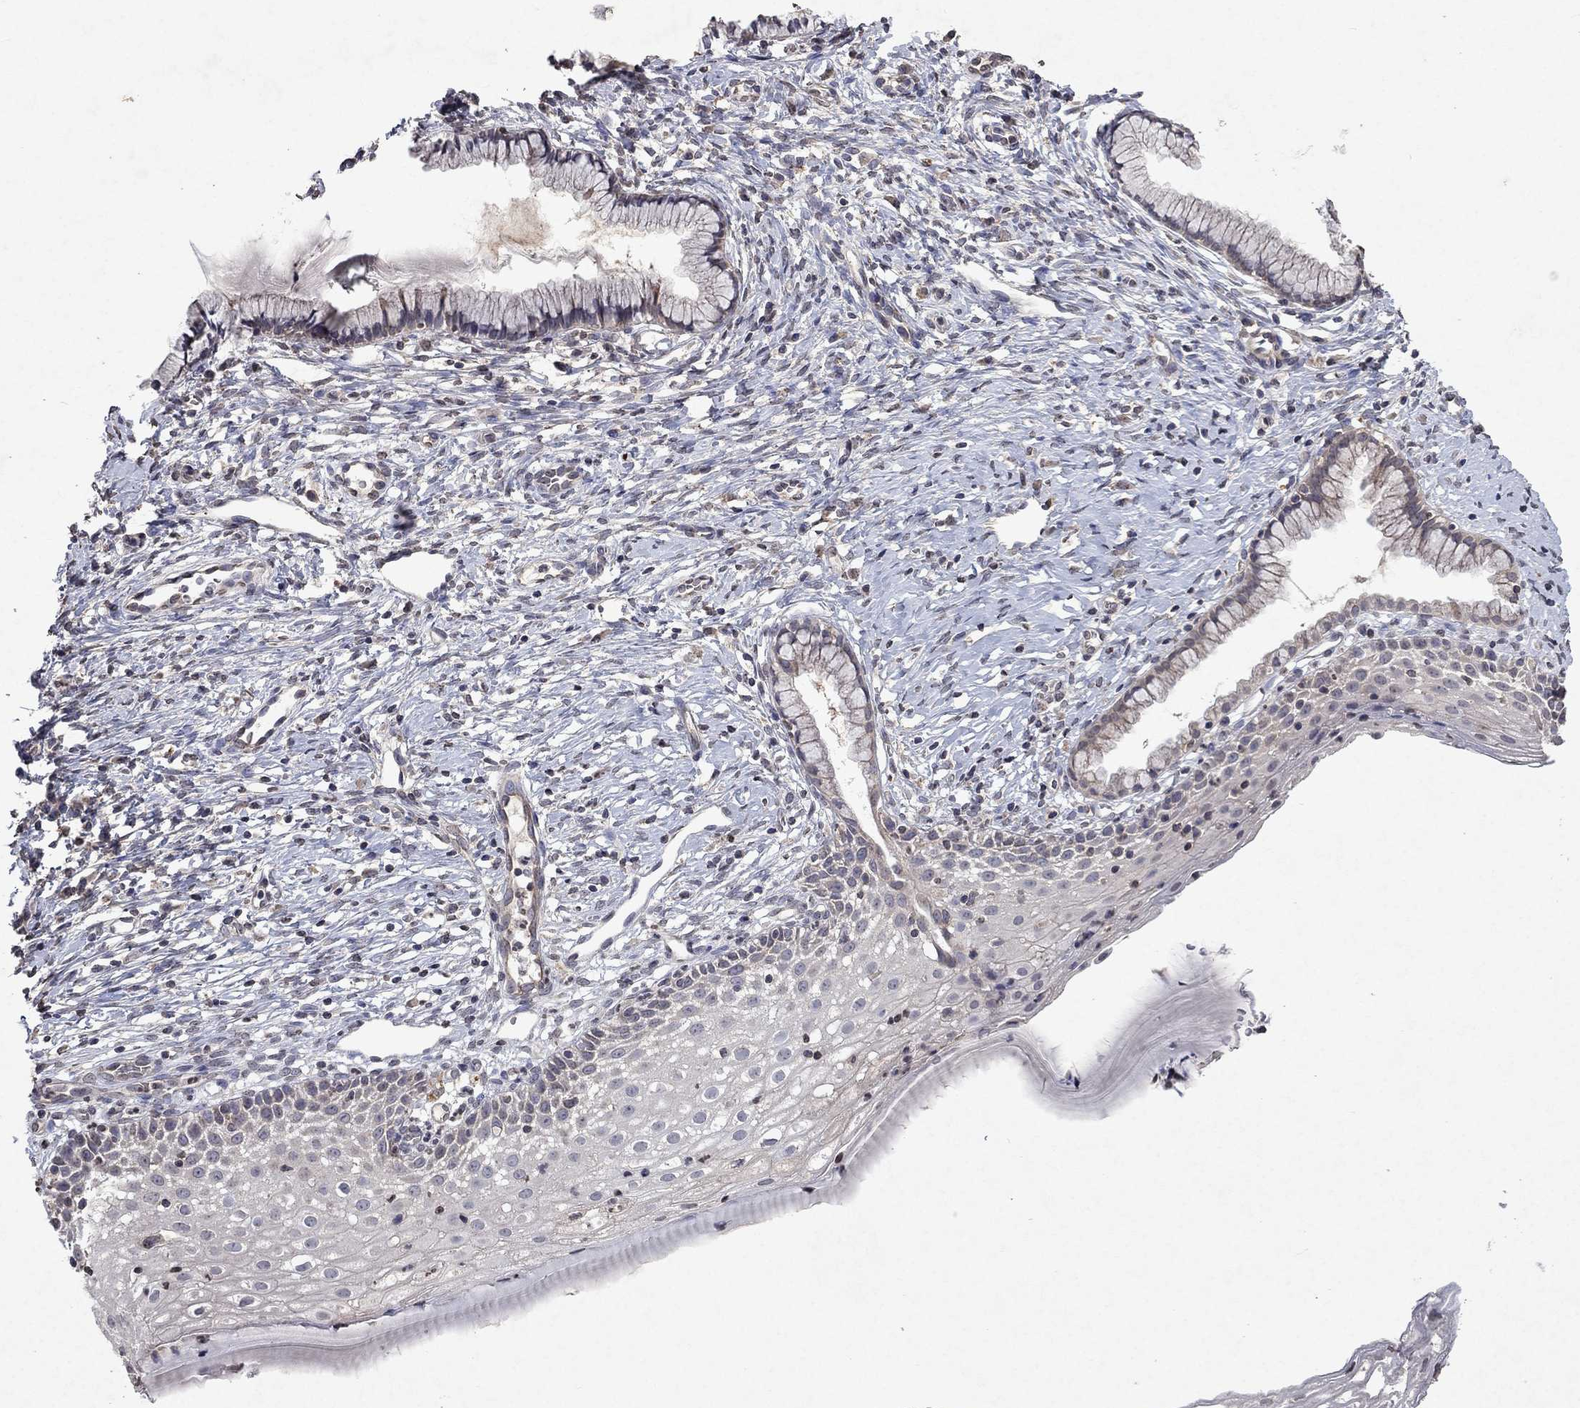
{"staining": {"intensity": "weak", "quantity": "25%-75%", "location": "cytoplasmic/membranous"}, "tissue": "cervix", "cell_type": "Glandular cells", "image_type": "normal", "snomed": [{"axis": "morphology", "description": "Normal tissue, NOS"}, {"axis": "topography", "description": "Cervix"}], "caption": "High-magnification brightfield microscopy of benign cervix stained with DAB (3,3'-diaminobenzidine) (brown) and counterstained with hematoxylin (blue). glandular cells exhibit weak cytoplasmic/membranous expression is seen in about25%-75% of cells. Nuclei are stained in blue.", "gene": "TTC38", "patient": {"sex": "female", "age": 39}}